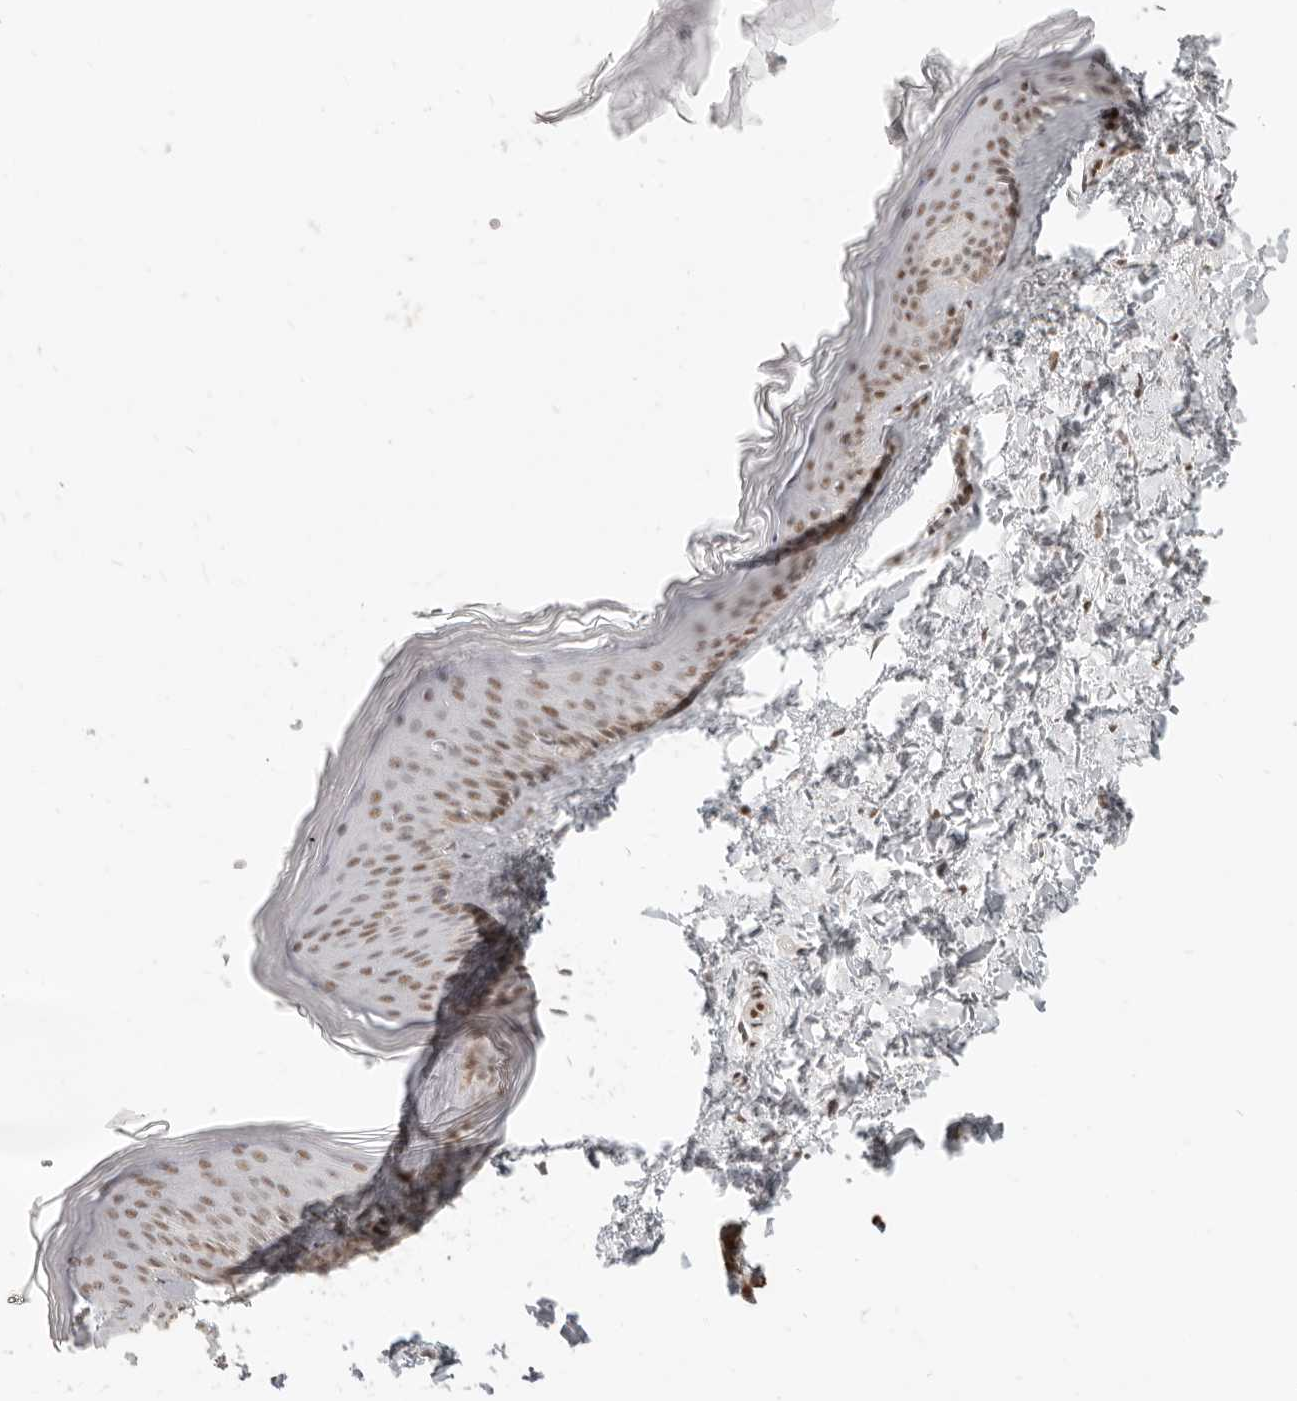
{"staining": {"intensity": "weak", "quantity": ">75%", "location": "nuclear"}, "tissue": "skin", "cell_type": "Fibroblasts", "image_type": "normal", "snomed": [{"axis": "morphology", "description": "Normal tissue, NOS"}, {"axis": "topography", "description": "Skin"}], "caption": "Immunohistochemical staining of benign human skin demonstrates >75% levels of weak nuclear protein staining in approximately >75% of fibroblasts. Nuclei are stained in blue.", "gene": "GABPA", "patient": {"sex": "female", "age": 27}}